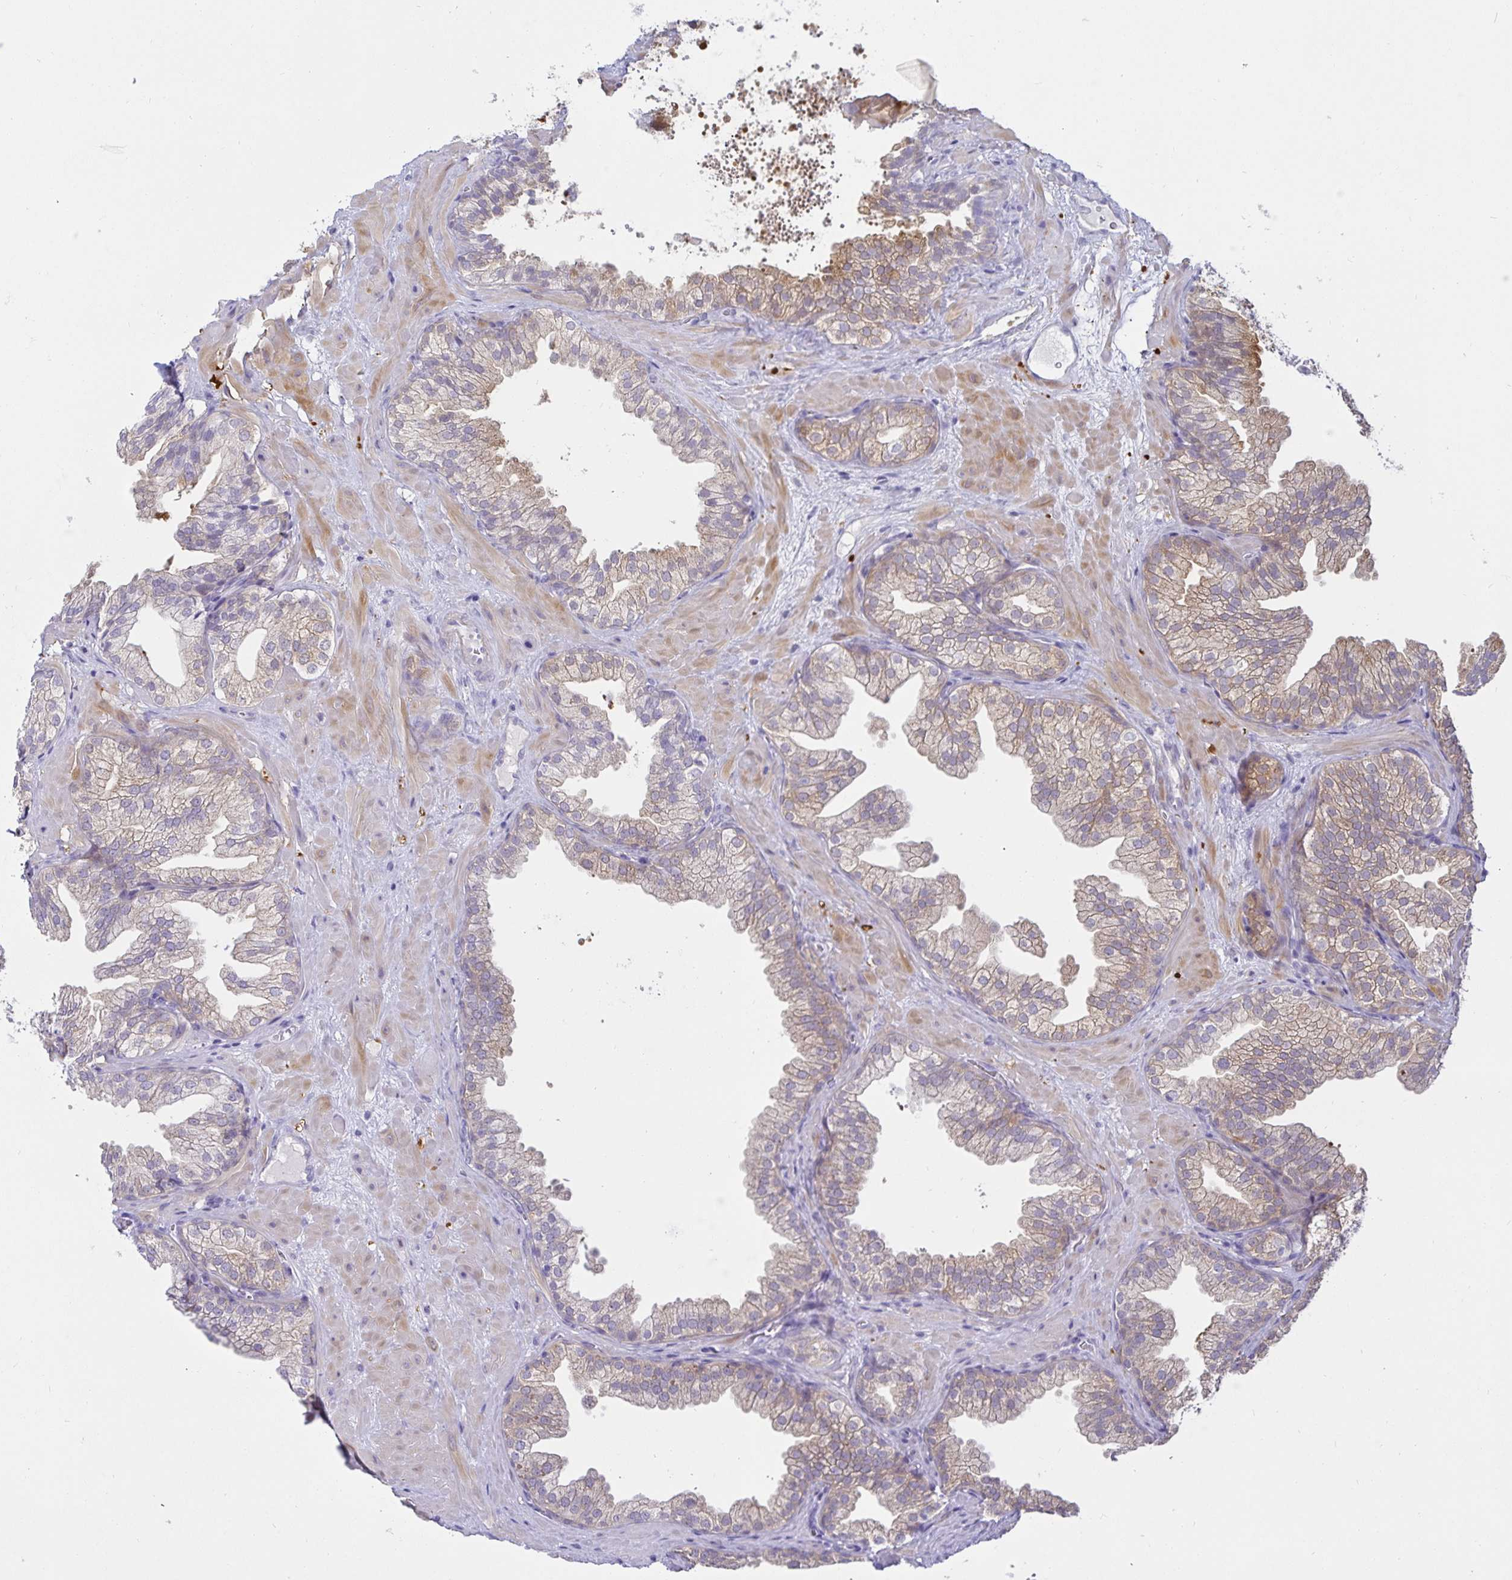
{"staining": {"intensity": "weak", "quantity": "<25%", "location": "cytoplasmic/membranous"}, "tissue": "prostate", "cell_type": "Glandular cells", "image_type": "normal", "snomed": [{"axis": "morphology", "description": "Normal tissue, NOS"}, {"axis": "topography", "description": "Prostate"}], "caption": "Immunohistochemistry (IHC) of unremarkable human prostate exhibits no positivity in glandular cells. (Brightfield microscopy of DAB (3,3'-diaminobenzidine) immunohistochemistry at high magnification).", "gene": "MON2", "patient": {"sex": "male", "age": 37}}